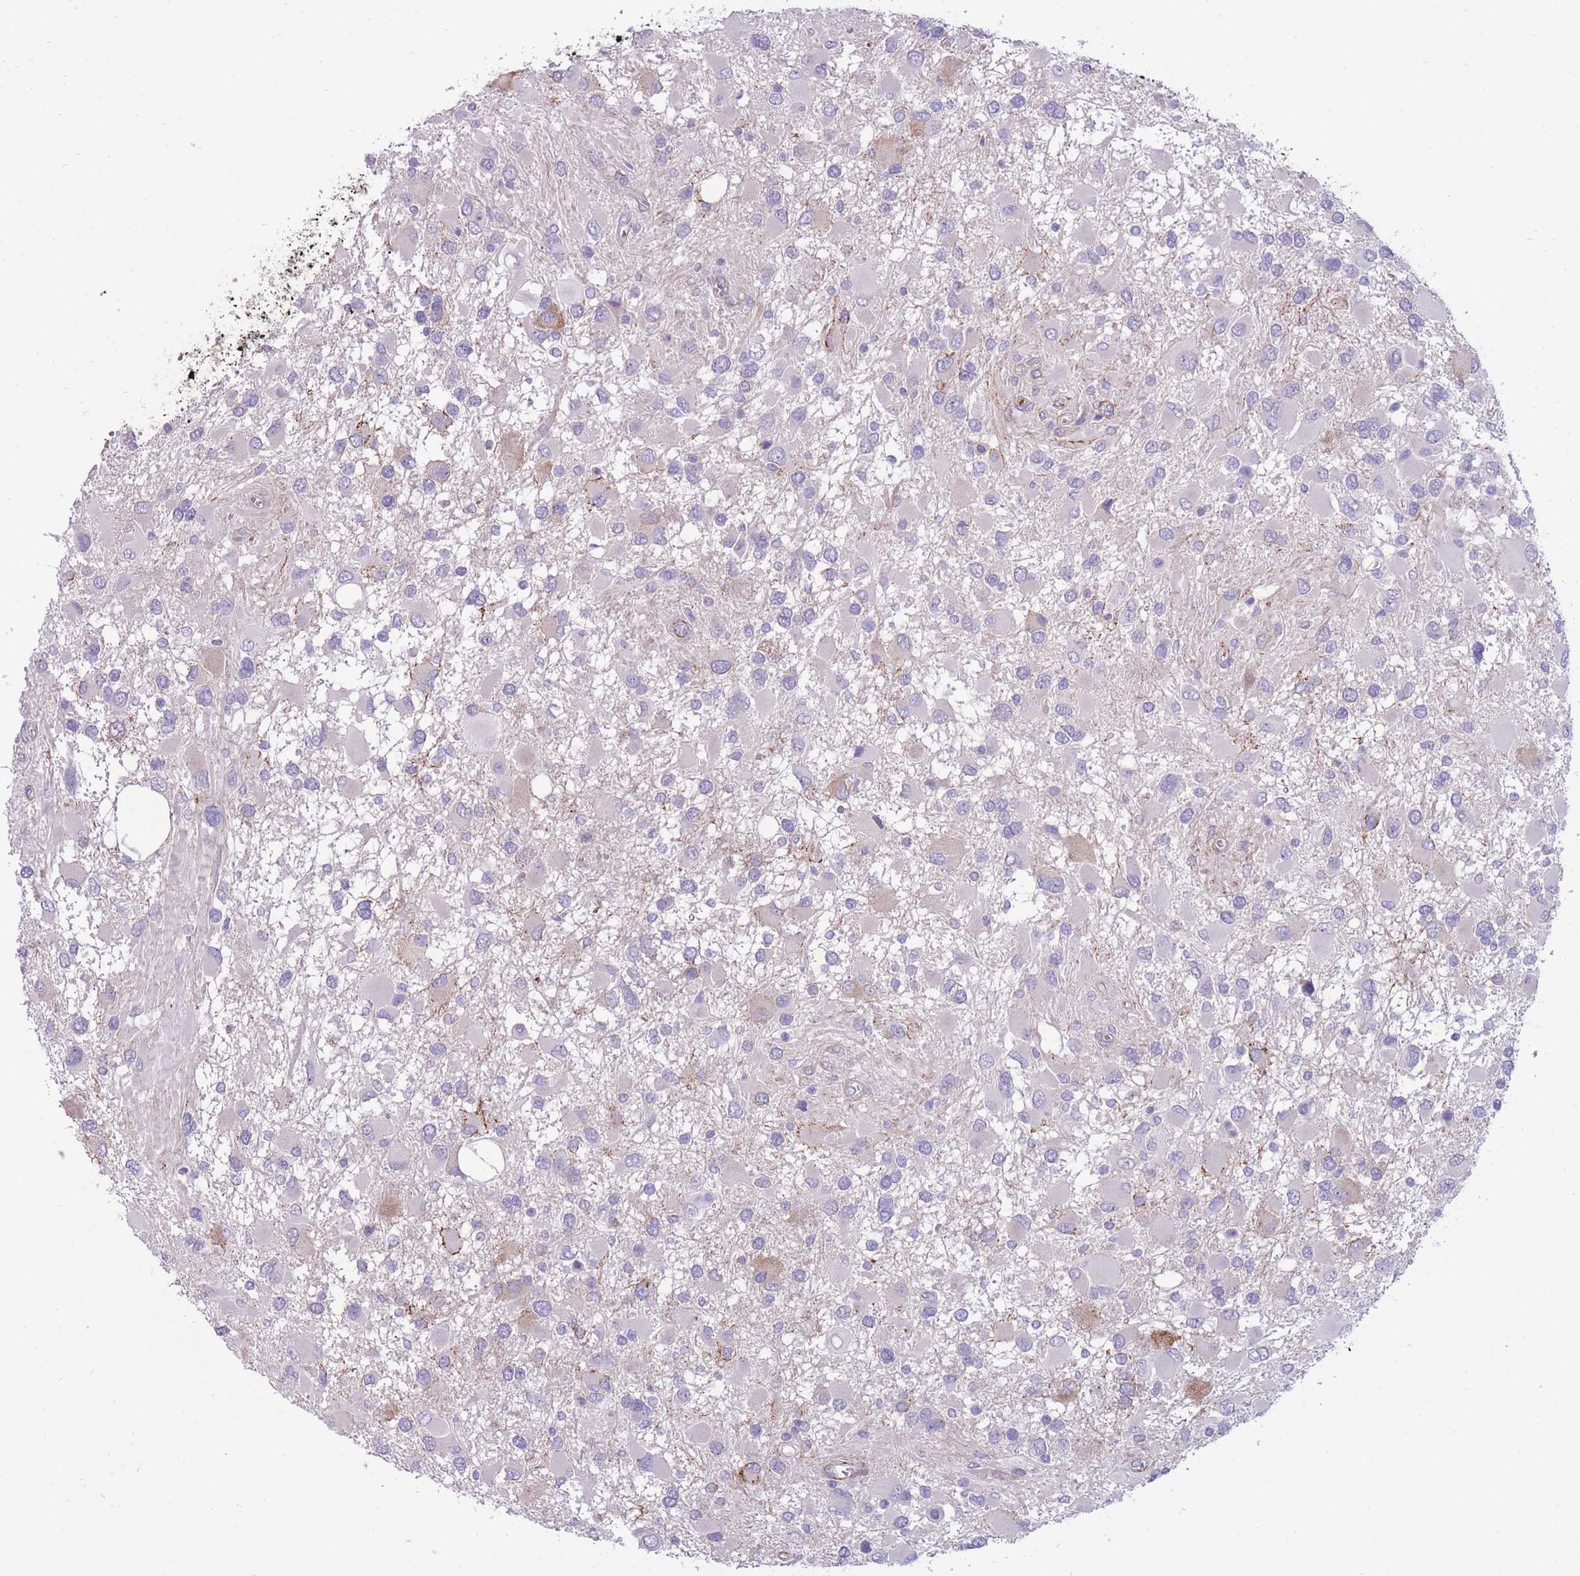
{"staining": {"intensity": "moderate", "quantity": "<25%", "location": "cytoplasmic/membranous"}, "tissue": "glioma", "cell_type": "Tumor cells", "image_type": "cancer", "snomed": [{"axis": "morphology", "description": "Glioma, malignant, High grade"}, {"axis": "topography", "description": "Brain"}], "caption": "Malignant glioma (high-grade) tissue reveals moderate cytoplasmic/membranous positivity in approximately <25% of tumor cells, visualized by immunohistochemistry.", "gene": "RGS11", "patient": {"sex": "male", "age": 53}}